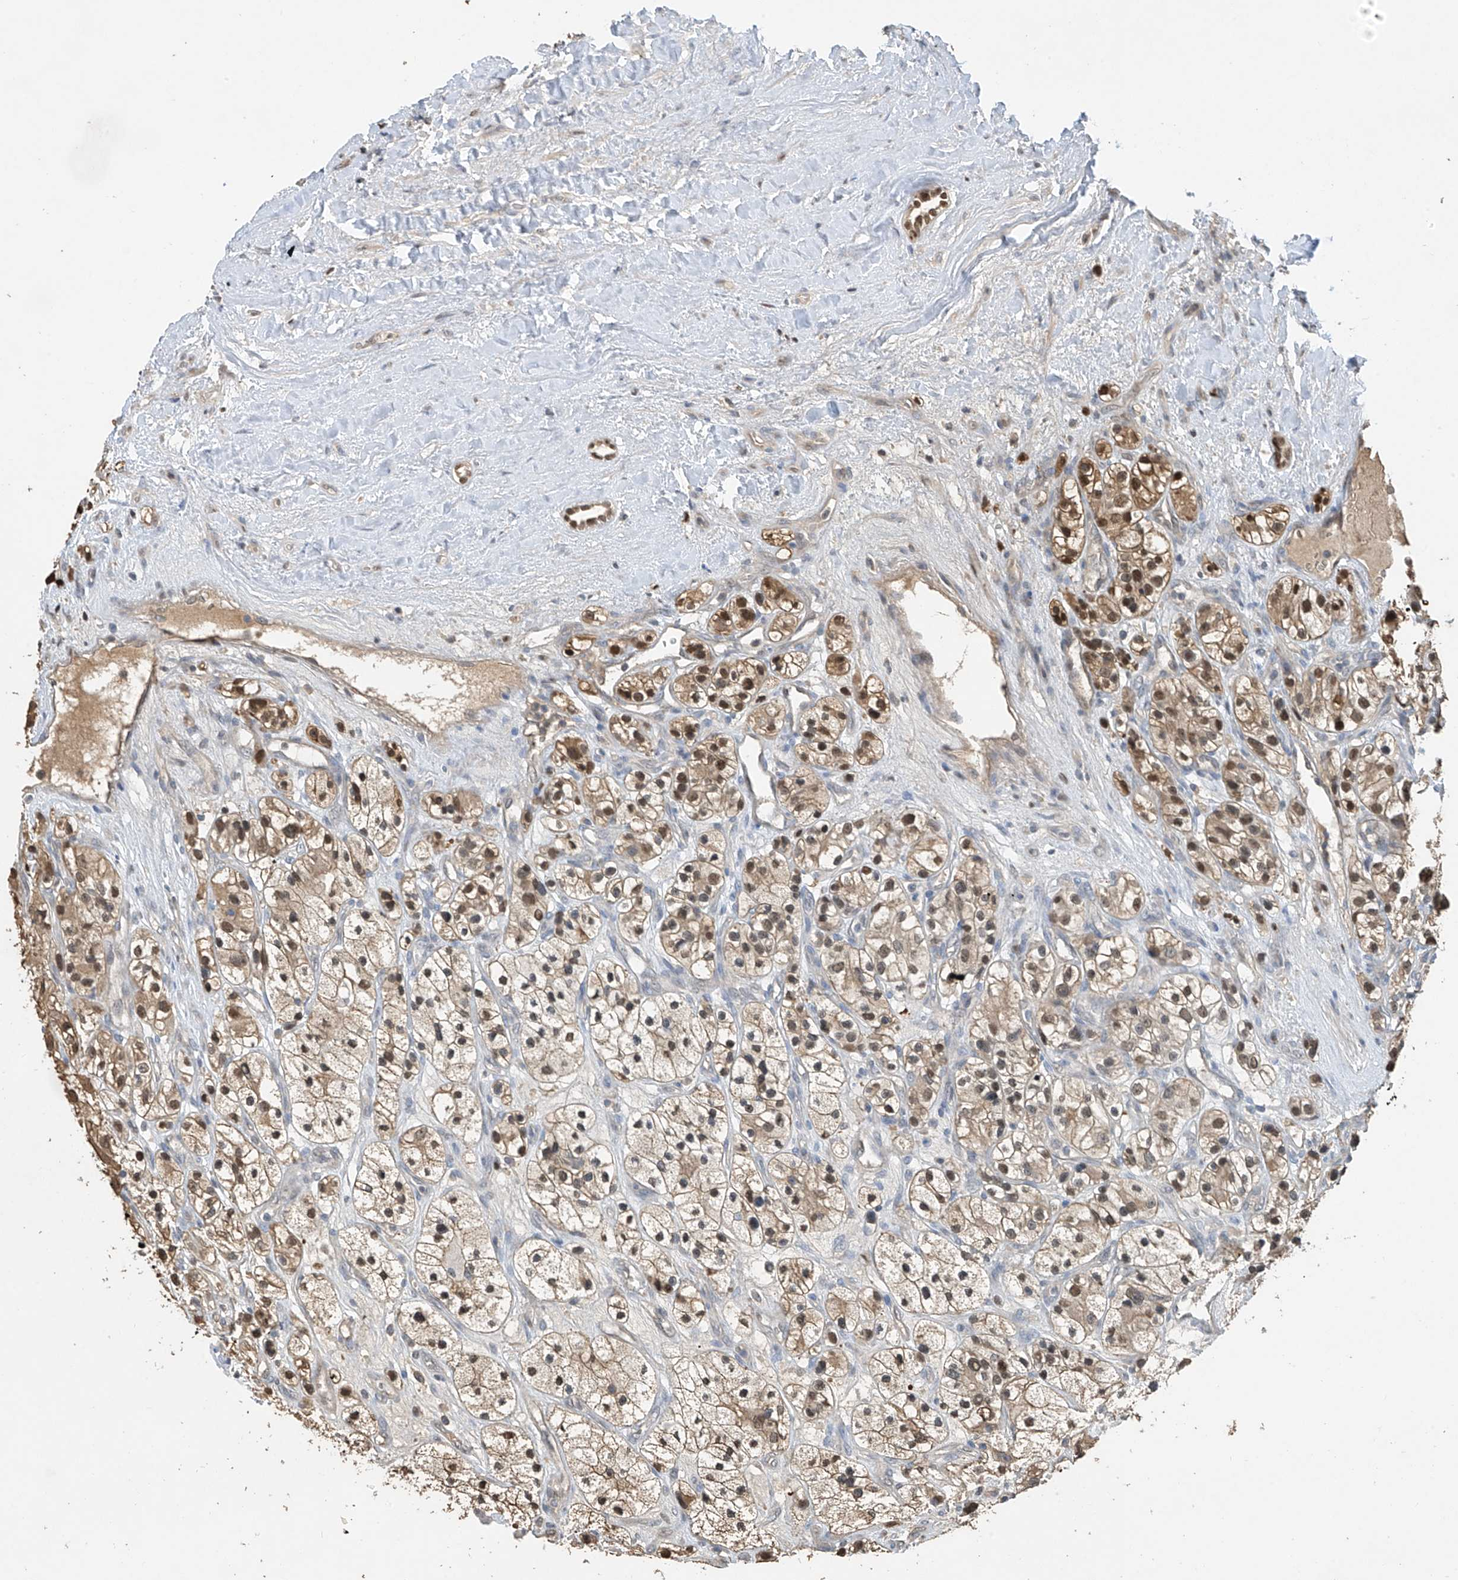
{"staining": {"intensity": "weak", "quantity": ">75%", "location": "cytoplasmic/membranous,nuclear"}, "tissue": "renal cancer", "cell_type": "Tumor cells", "image_type": "cancer", "snomed": [{"axis": "morphology", "description": "Adenocarcinoma, NOS"}, {"axis": "topography", "description": "Kidney"}], "caption": "An image of renal cancer stained for a protein displays weak cytoplasmic/membranous and nuclear brown staining in tumor cells.", "gene": "PMM1", "patient": {"sex": "female", "age": 57}}